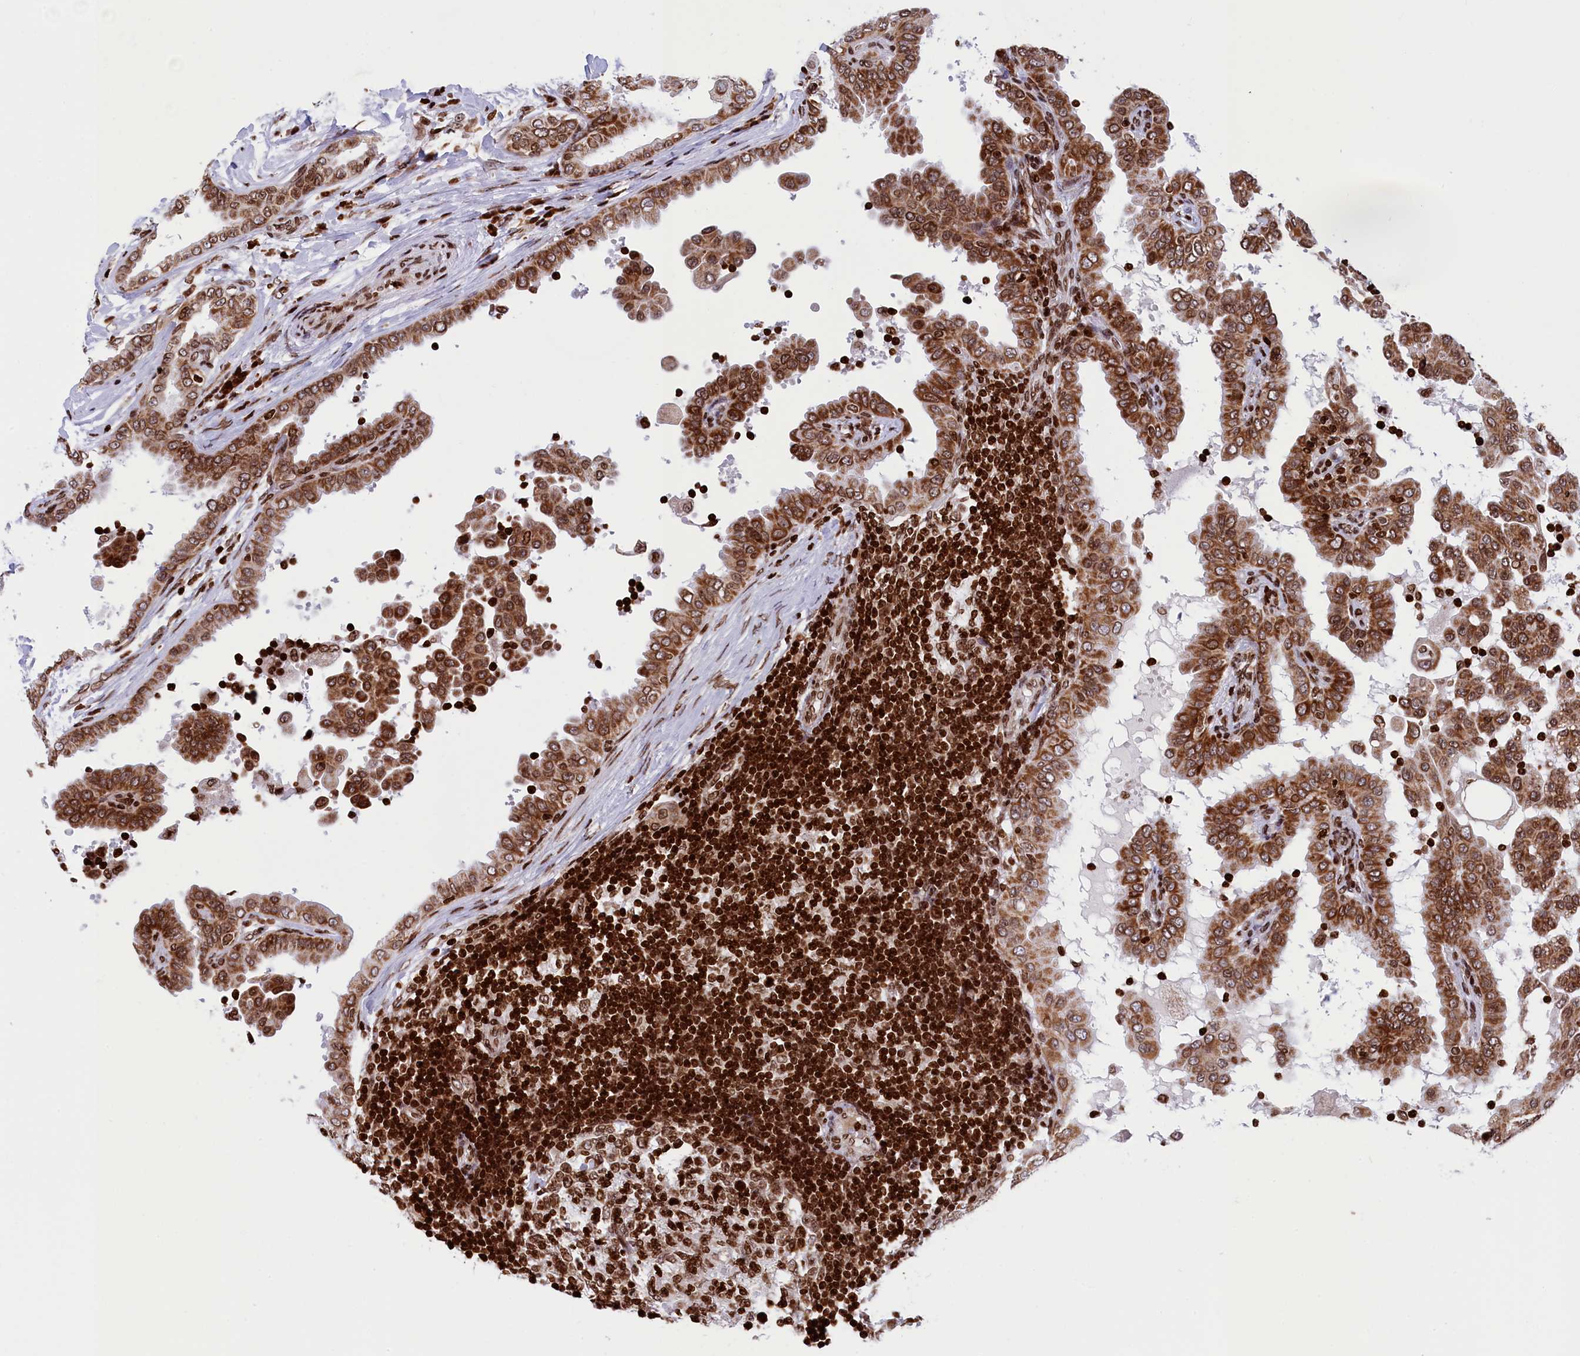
{"staining": {"intensity": "moderate", "quantity": ">75%", "location": "cytoplasmic/membranous,nuclear"}, "tissue": "thyroid cancer", "cell_type": "Tumor cells", "image_type": "cancer", "snomed": [{"axis": "morphology", "description": "Papillary adenocarcinoma, NOS"}, {"axis": "topography", "description": "Thyroid gland"}], "caption": "Immunohistochemical staining of human thyroid cancer displays medium levels of moderate cytoplasmic/membranous and nuclear expression in about >75% of tumor cells.", "gene": "TIMM29", "patient": {"sex": "male", "age": 33}}